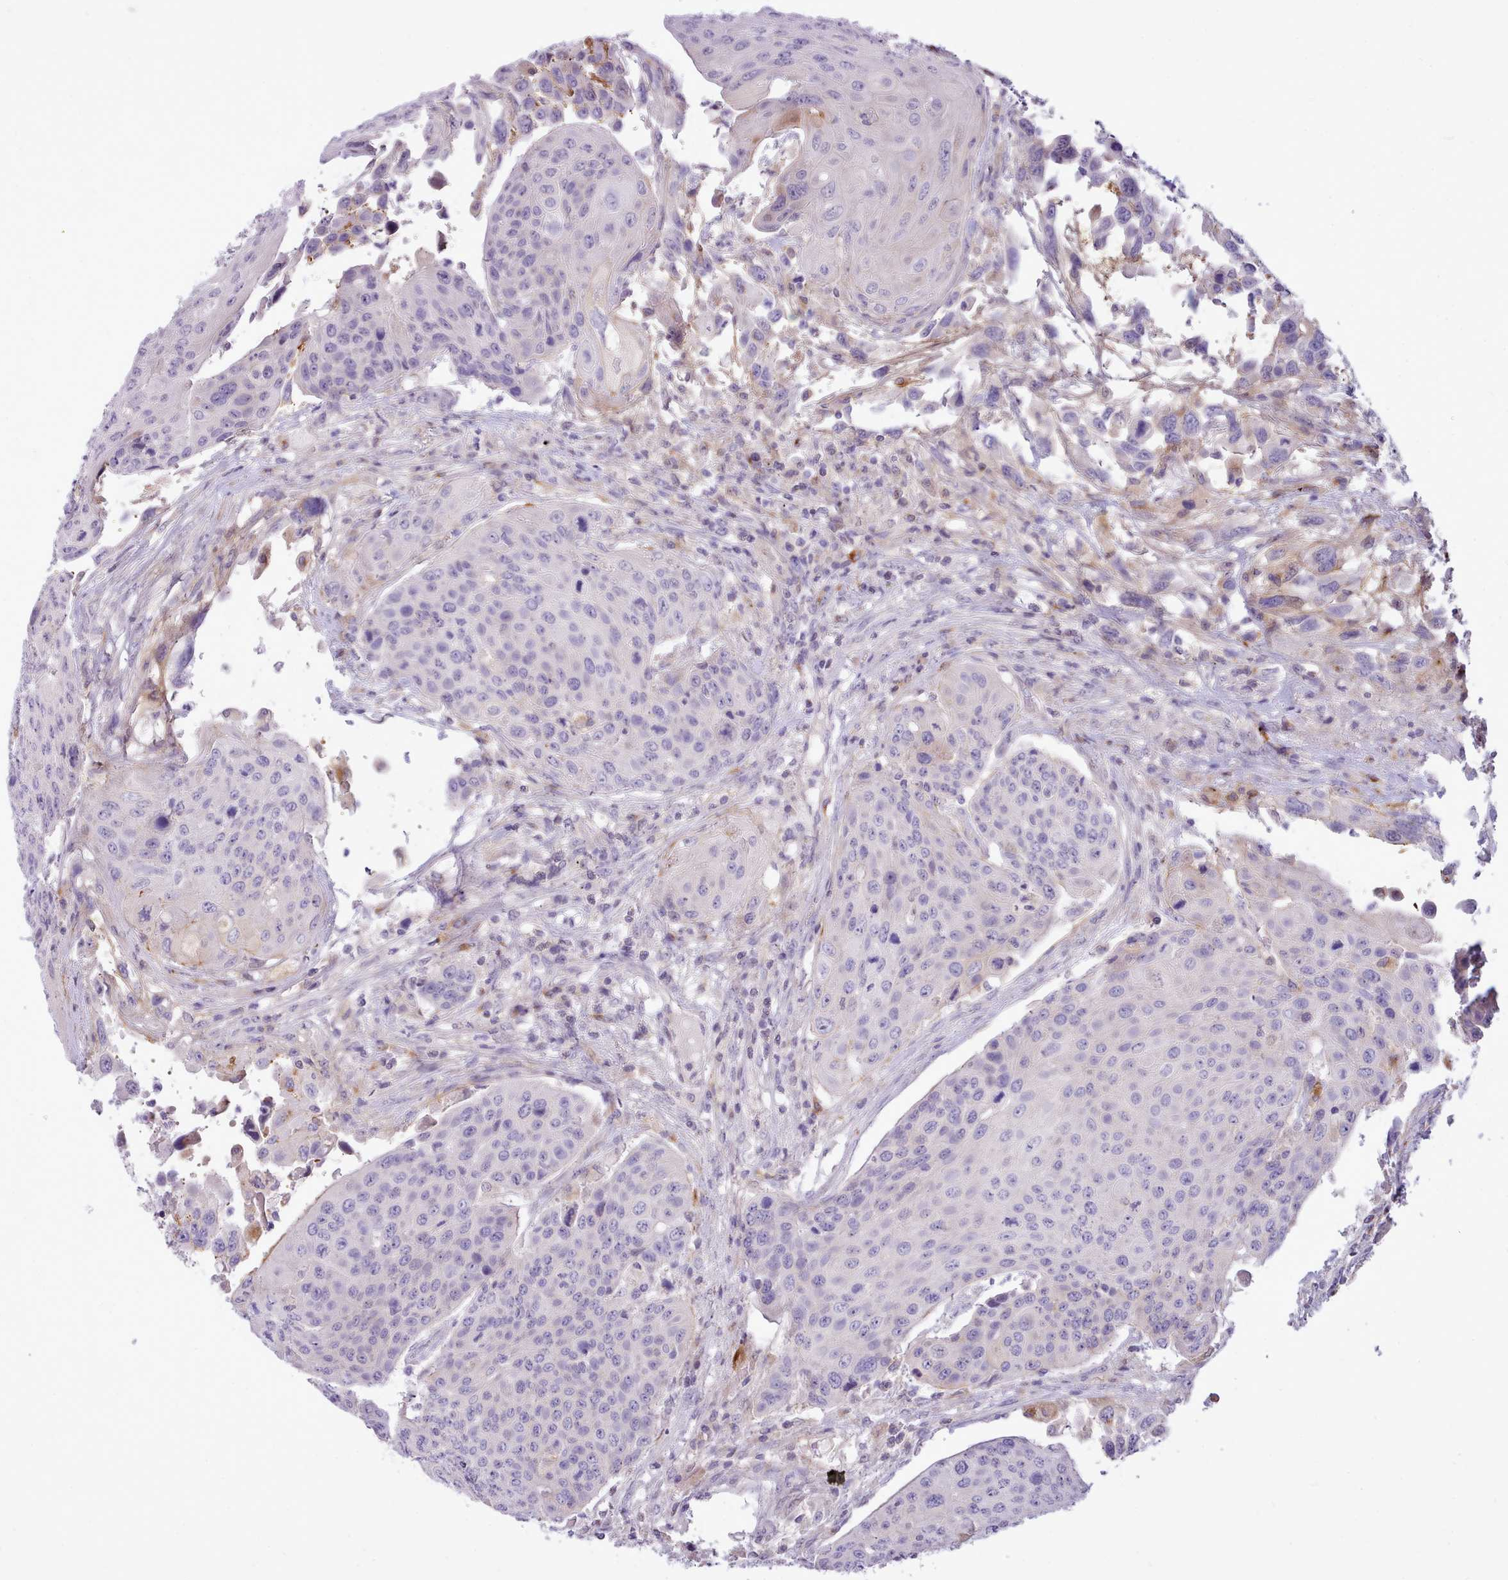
{"staining": {"intensity": "moderate", "quantity": "<25%", "location": "cytoplasmic/membranous"}, "tissue": "urothelial cancer", "cell_type": "Tumor cells", "image_type": "cancer", "snomed": [{"axis": "morphology", "description": "Urothelial carcinoma, High grade"}, {"axis": "topography", "description": "Urinary bladder"}], "caption": "High-grade urothelial carcinoma tissue displays moderate cytoplasmic/membranous positivity in approximately <25% of tumor cells (Stains: DAB in brown, nuclei in blue, Microscopy: brightfield microscopy at high magnification).", "gene": "CYP2A13", "patient": {"sex": "female", "age": 70}}